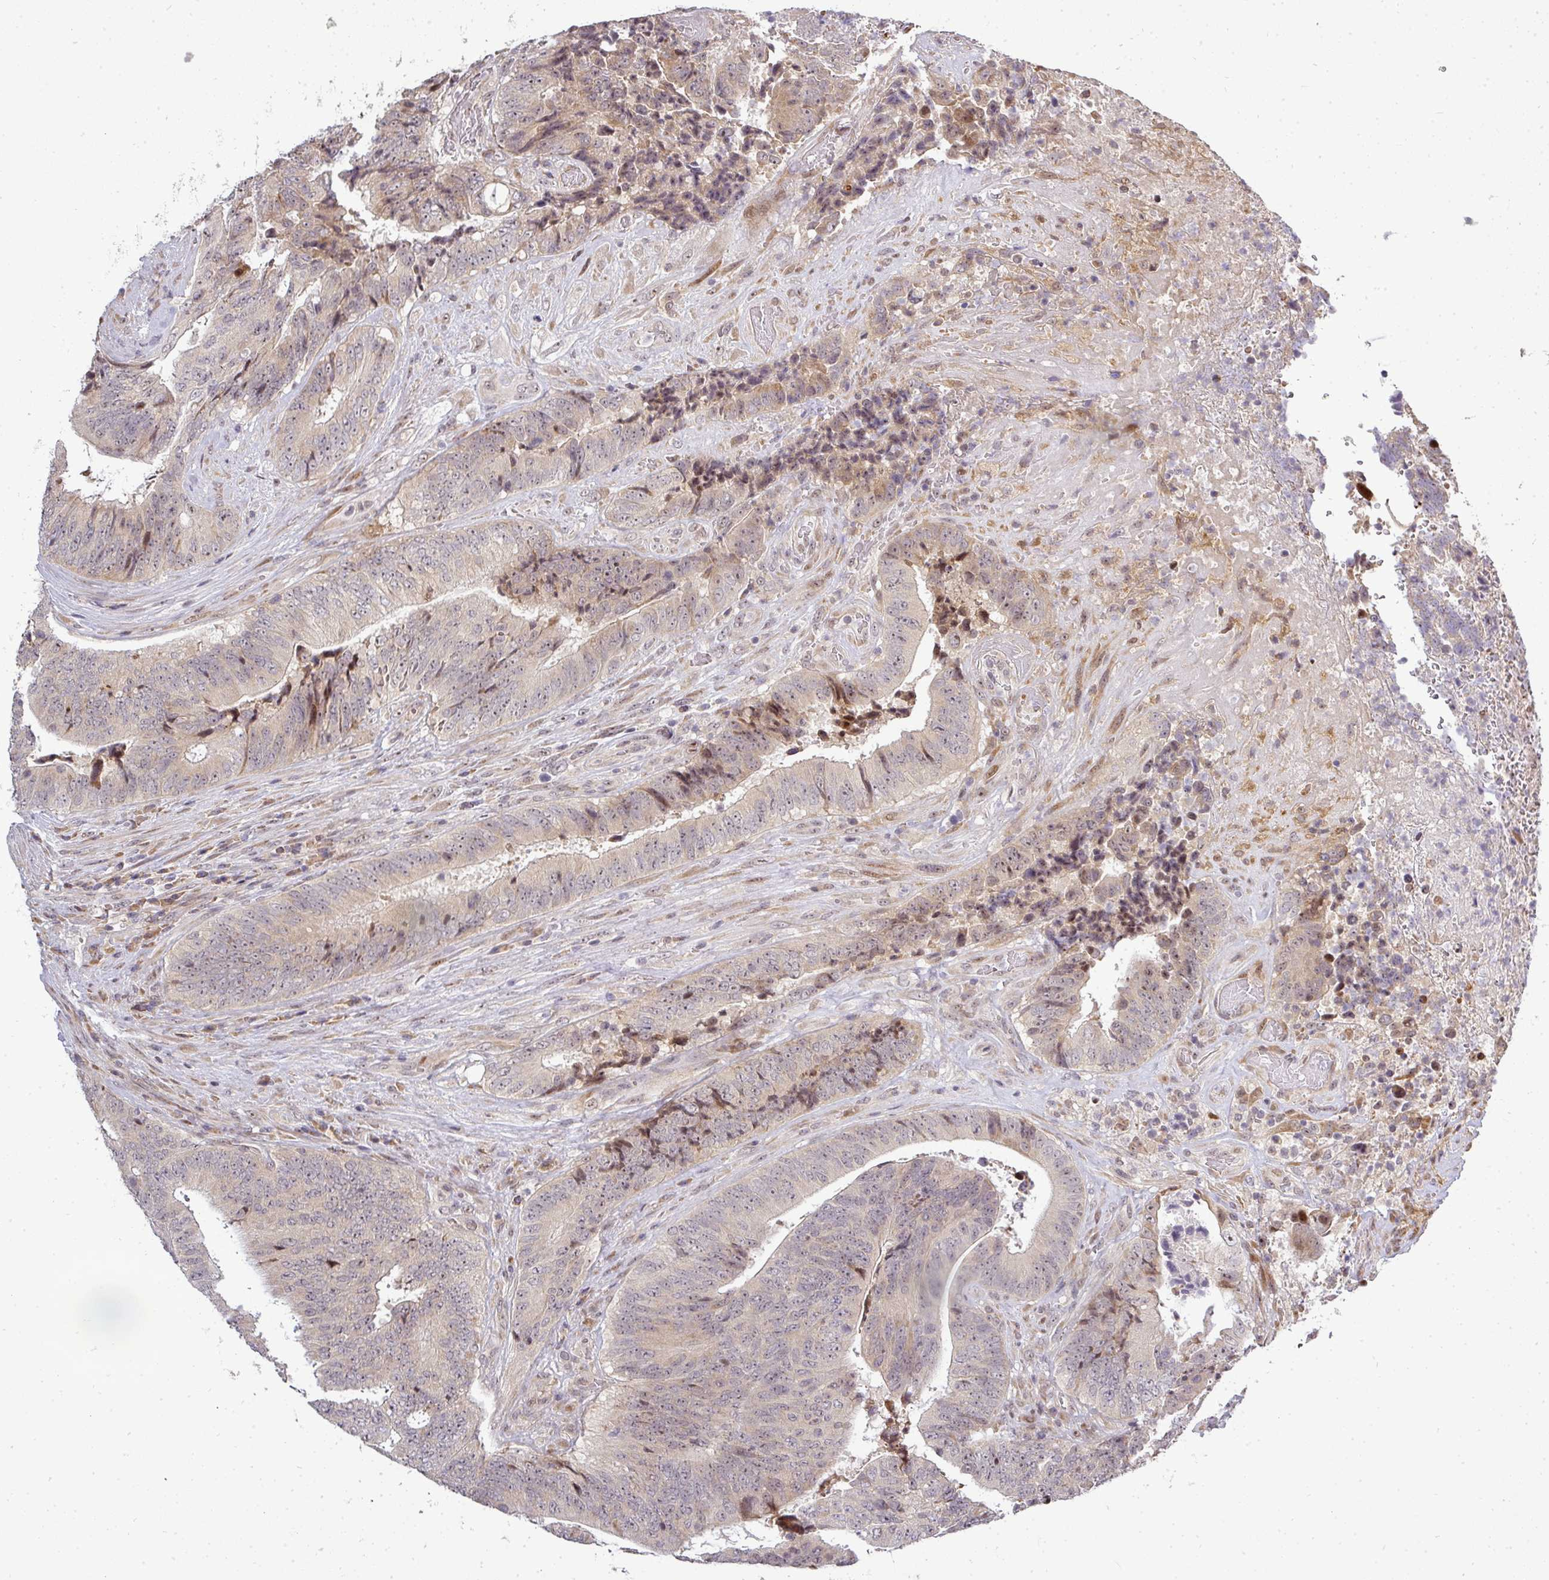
{"staining": {"intensity": "weak", "quantity": "25%-75%", "location": "cytoplasmic/membranous,nuclear"}, "tissue": "colorectal cancer", "cell_type": "Tumor cells", "image_type": "cancer", "snomed": [{"axis": "morphology", "description": "Adenocarcinoma, NOS"}, {"axis": "topography", "description": "Rectum"}], "caption": "Adenocarcinoma (colorectal) stained for a protein (brown) shows weak cytoplasmic/membranous and nuclear positive positivity in approximately 25%-75% of tumor cells.", "gene": "PATZ1", "patient": {"sex": "male", "age": 72}}